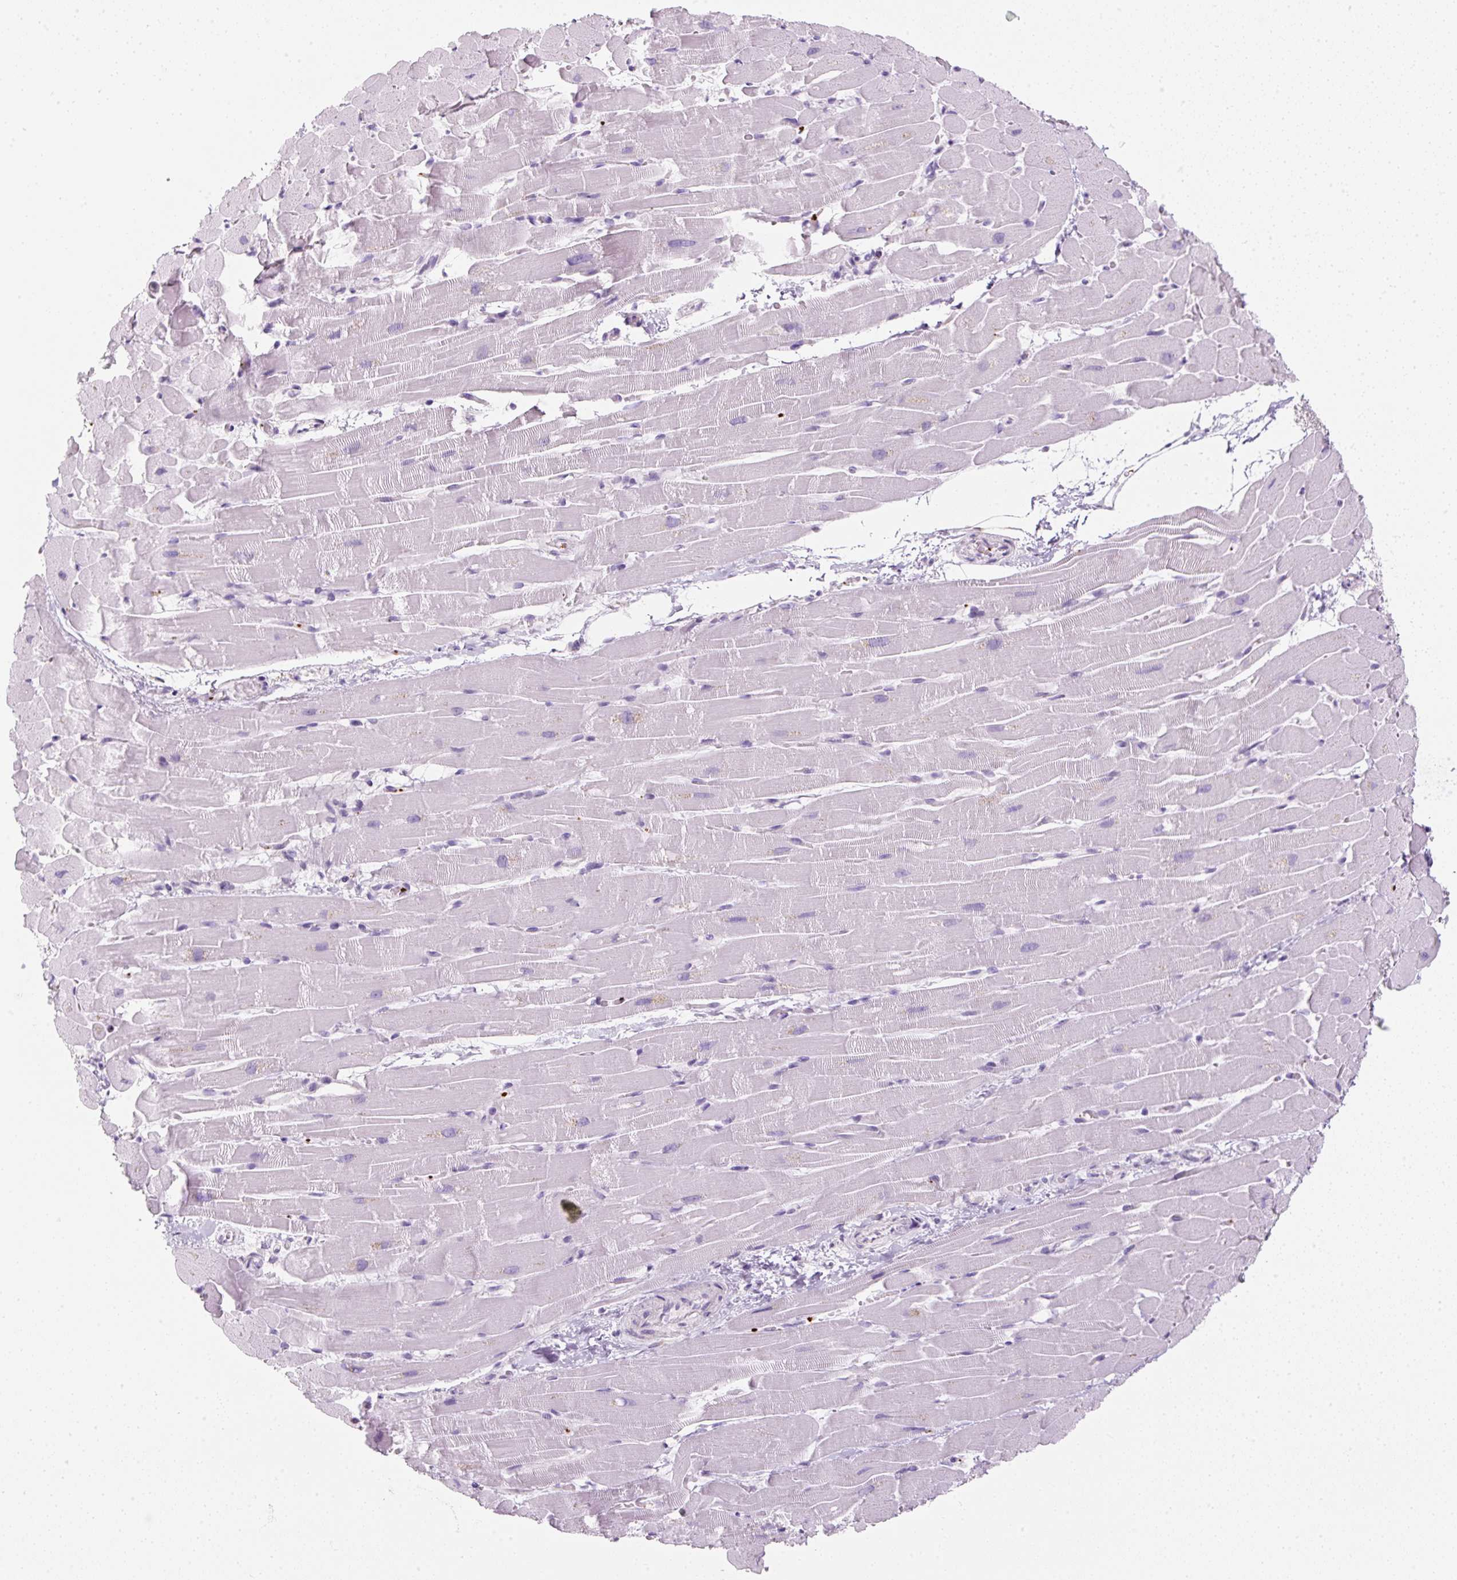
{"staining": {"intensity": "negative", "quantity": "none", "location": "none"}, "tissue": "heart muscle", "cell_type": "Cardiomyocytes", "image_type": "normal", "snomed": [{"axis": "morphology", "description": "Normal tissue, NOS"}, {"axis": "topography", "description": "Heart"}], "caption": "High magnification brightfield microscopy of benign heart muscle stained with DAB (3,3'-diaminobenzidine) (brown) and counterstained with hematoxylin (blue): cardiomyocytes show no significant positivity. (DAB (3,3'-diaminobenzidine) immunohistochemistry visualized using brightfield microscopy, high magnification).", "gene": "ENSG00000288796", "patient": {"sex": "male", "age": 37}}